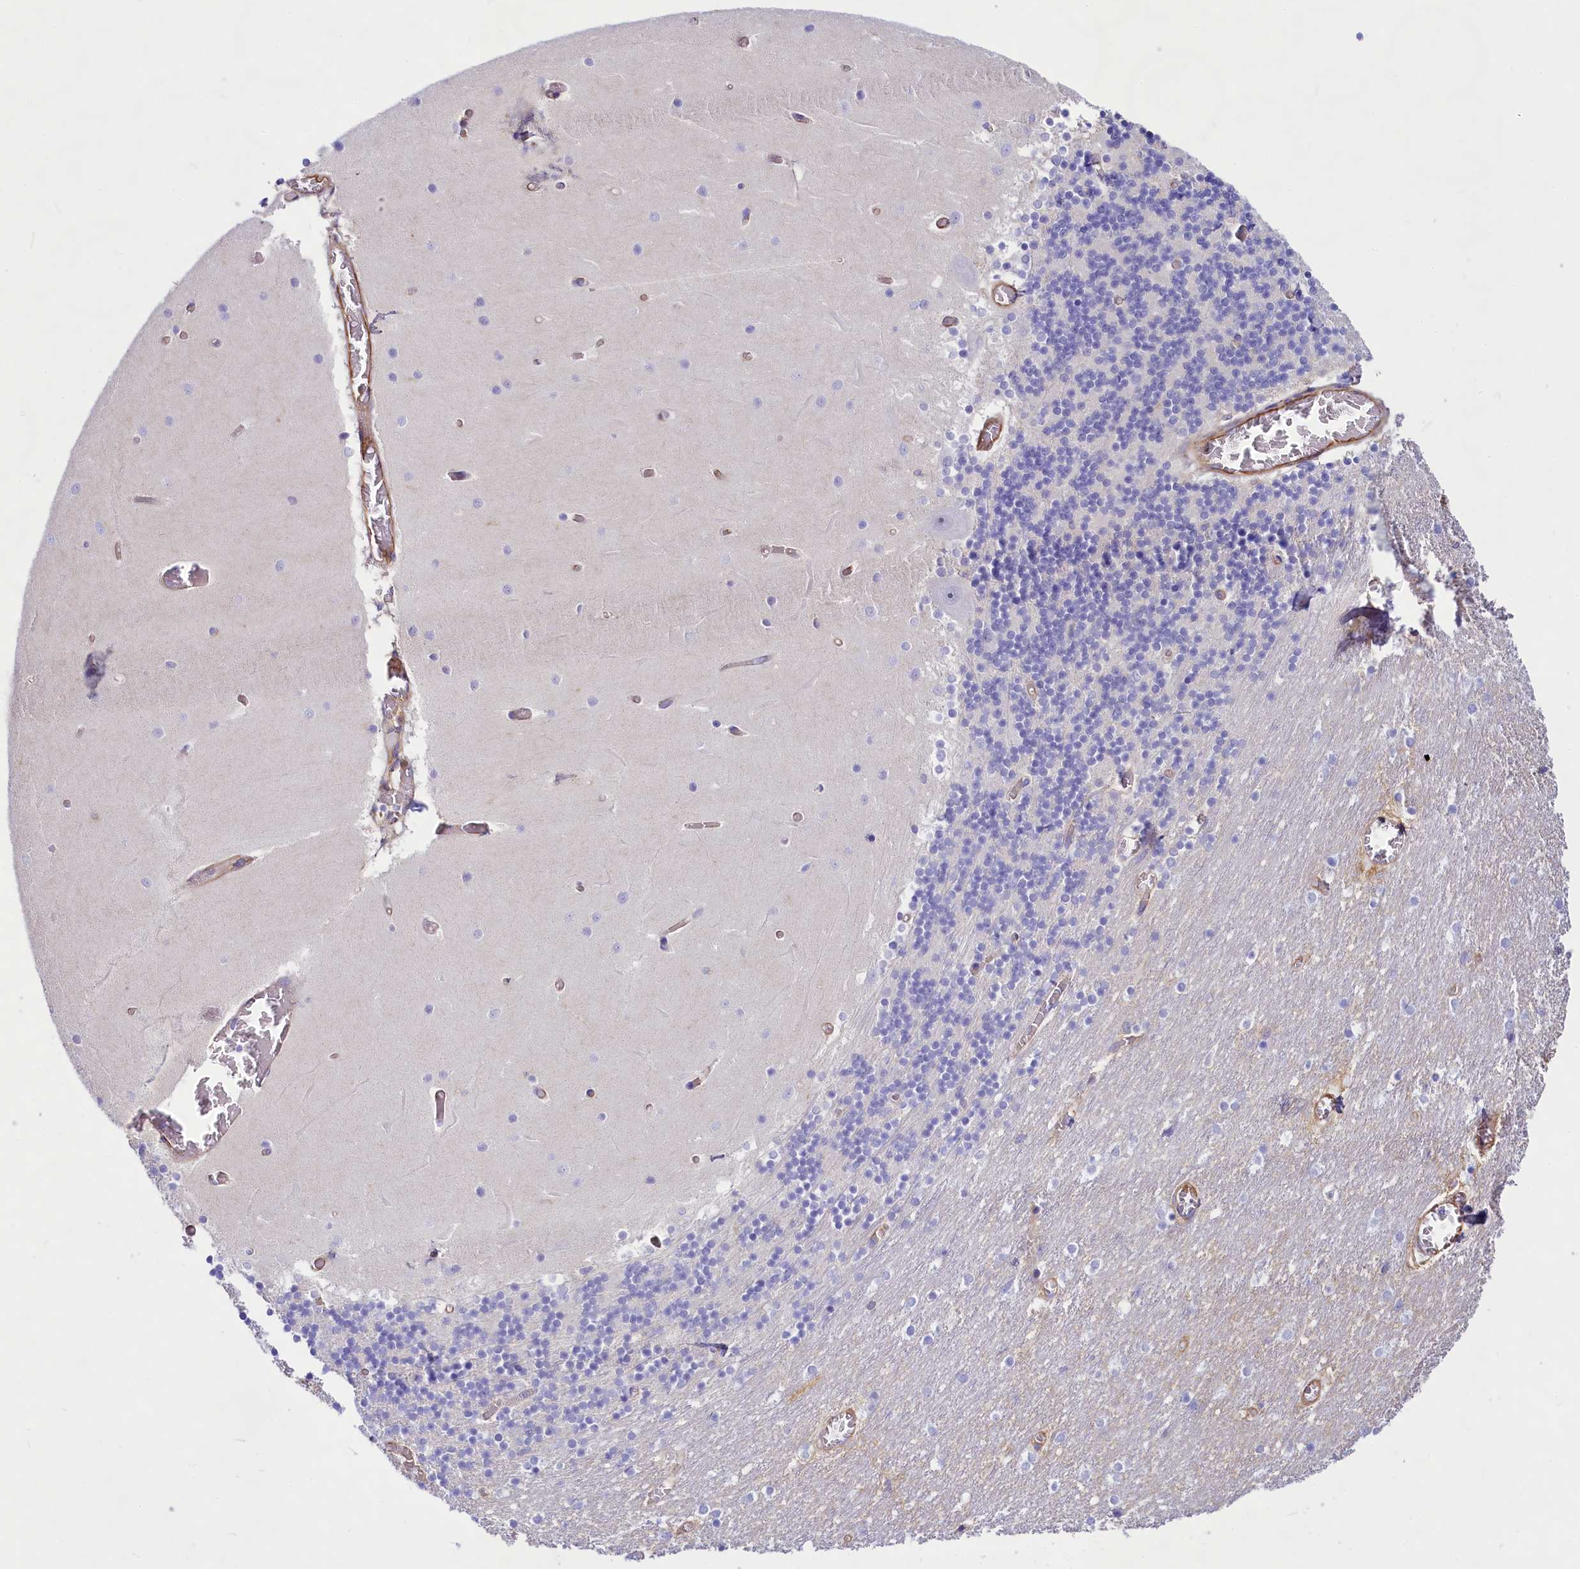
{"staining": {"intensity": "negative", "quantity": "none", "location": "none"}, "tissue": "cerebellum", "cell_type": "Cells in granular layer", "image_type": "normal", "snomed": [{"axis": "morphology", "description": "Normal tissue, NOS"}, {"axis": "topography", "description": "Cerebellum"}], "caption": "Image shows no protein expression in cells in granular layer of normal cerebellum. (DAB IHC with hematoxylin counter stain).", "gene": "CD99", "patient": {"sex": "female", "age": 28}}